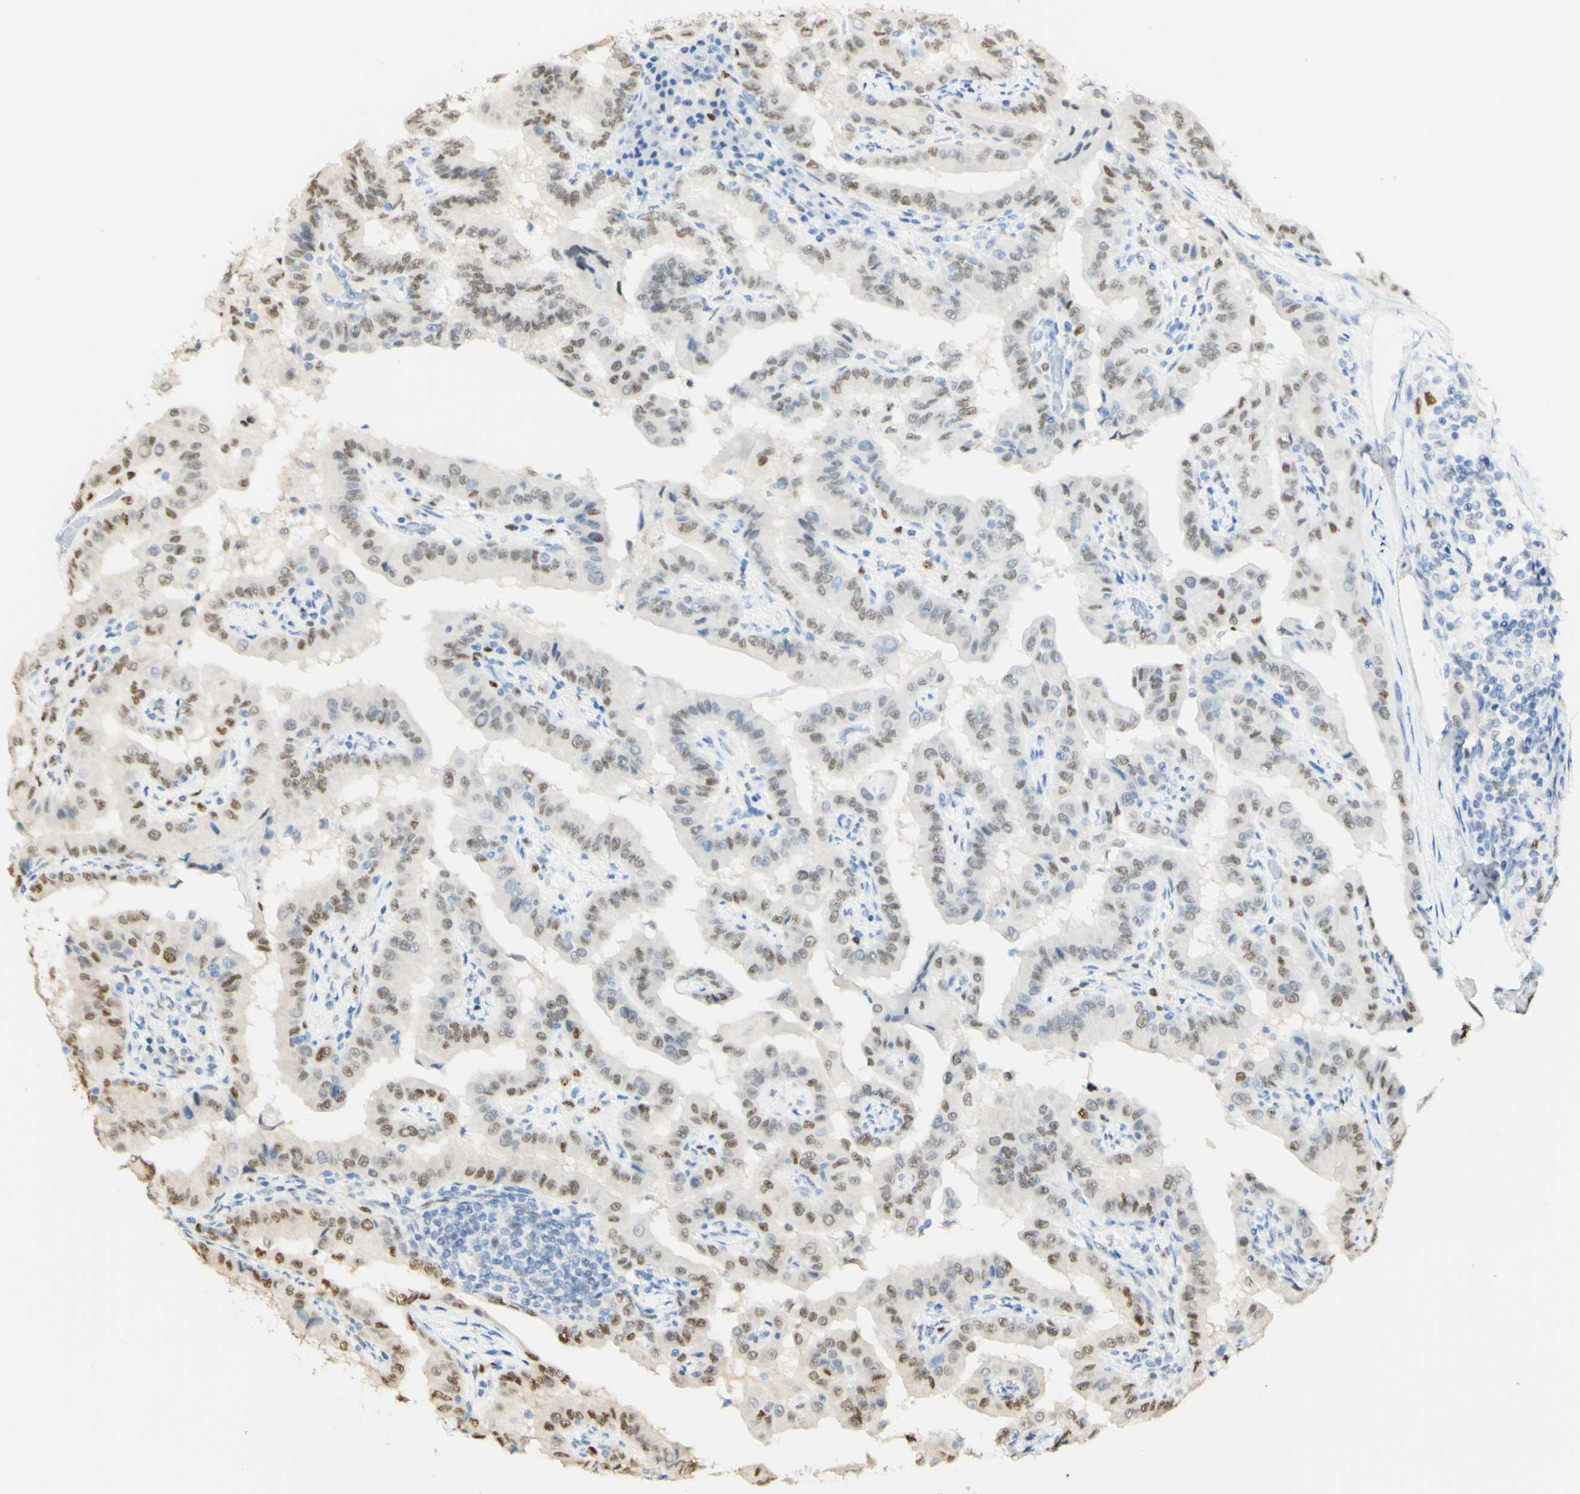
{"staining": {"intensity": "weak", "quantity": "25%-75%", "location": "nuclear"}, "tissue": "thyroid cancer", "cell_type": "Tumor cells", "image_type": "cancer", "snomed": [{"axis": "morphology", "description": "Papillary adenocarcinoma, NOS"}, {"axis": "topography", "description": "Thyroid gland"}], "caption": "A brown stain highlights weak nuclear positivity of a protein in papillary adenocarcinoma (thyroid) tumor cells. Nuclei are stained in blue.", "gene": "MAP3K4", "patient": {"sex": "male", "age": 33}}